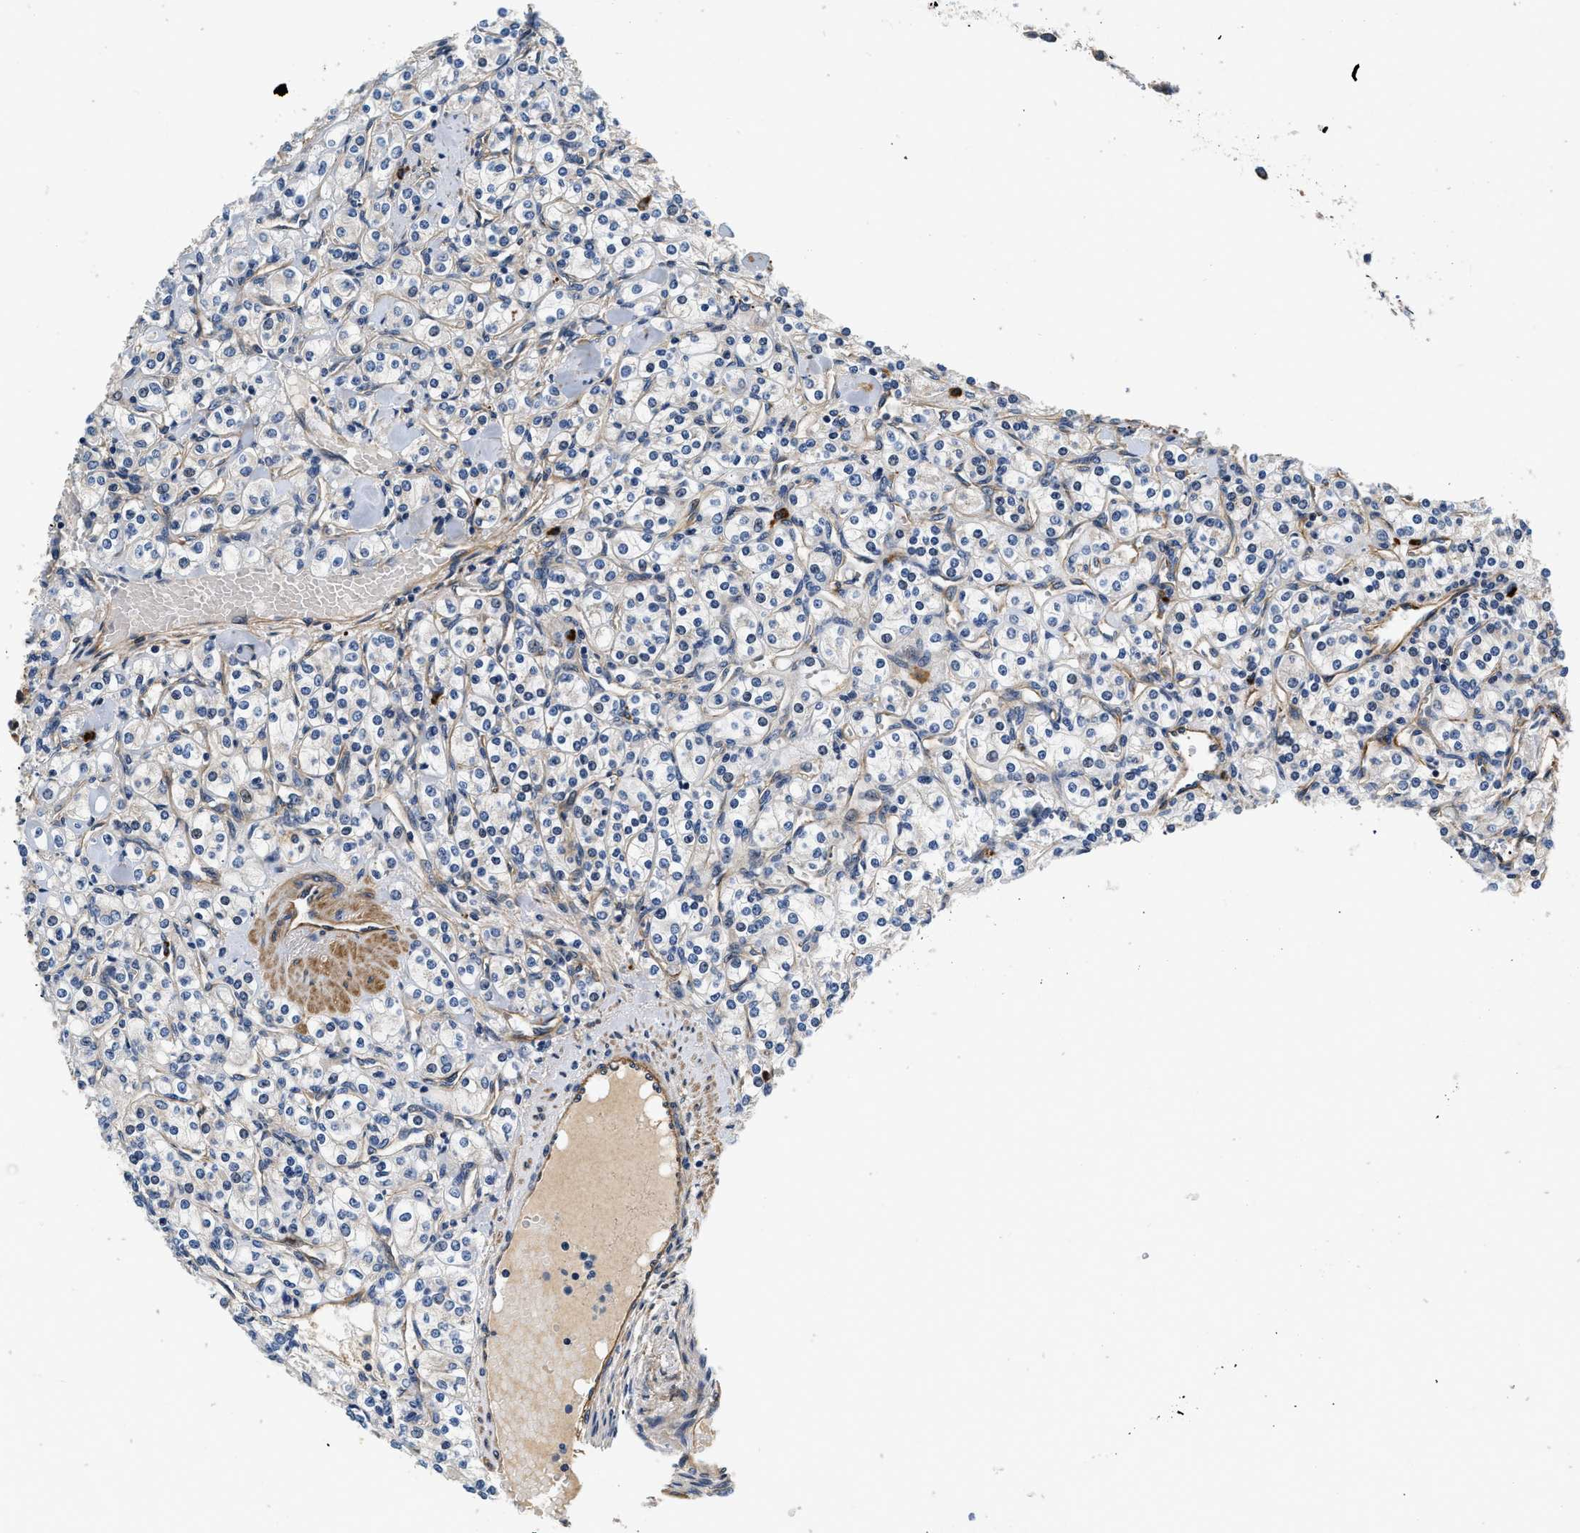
{"staining": {"intensity": "negative", "quantity": "none", "location": "none"}, "tissue": "renal cancer", "cell_type": "Tumor cells", "image_type": "cancer", "snomed": [{"axis": "morphology", "description": "Adenocarcinoma, NOS"}, {"axis": "topography", "description": "Kidney"}], "caption": "An image of human renal cancer (adenocarcinoma) is negative for staining in tumor cells. (Immunohistochemistry (ihc), brightfield microscopy, high magnification).", "gene": "NME6", "patient": {"sex": "male", "age": 77}}